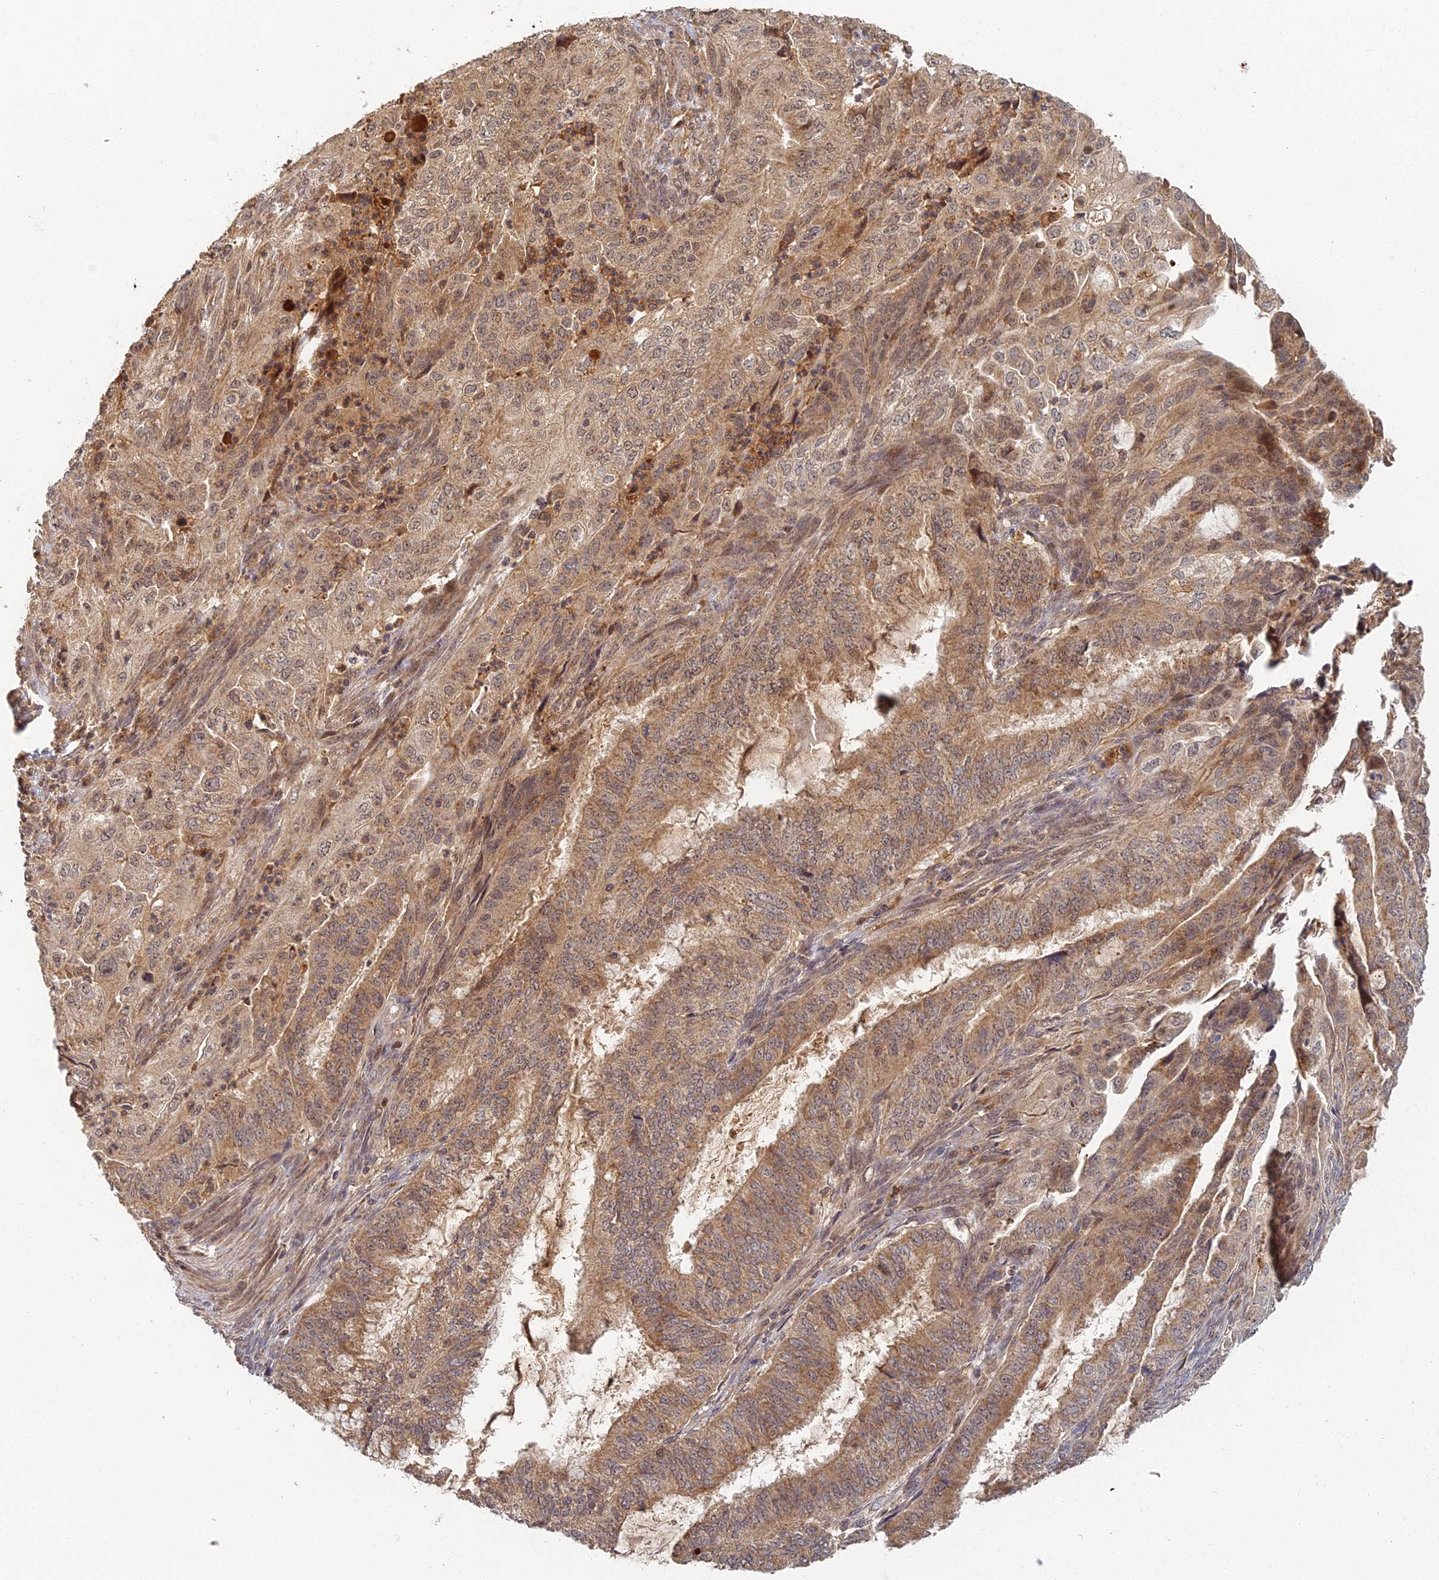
{"staining": {"intensity": "moderate", "quantity": ">75%", "location": "cytoplasmic/membranous"}, "tissue": "endometrial cancer", "cell_type": "Tumor cells", "image_type": "cancer", "snomed": [{"axis": "morphology", "description": "Adenocarcinoma, NOS"}, {"axis": "topography", "description": "Endometrium"}], "caption": "DAB immunohistochemical staining of human endometrial adenocarcinoma shows moderate cytoplasmic/membranous protein positivity in approximately >75% of tumor cells. Nuclei are stained in blue.", "gene": "RGL3", "patient": {"sex": "female", "age": 51}}